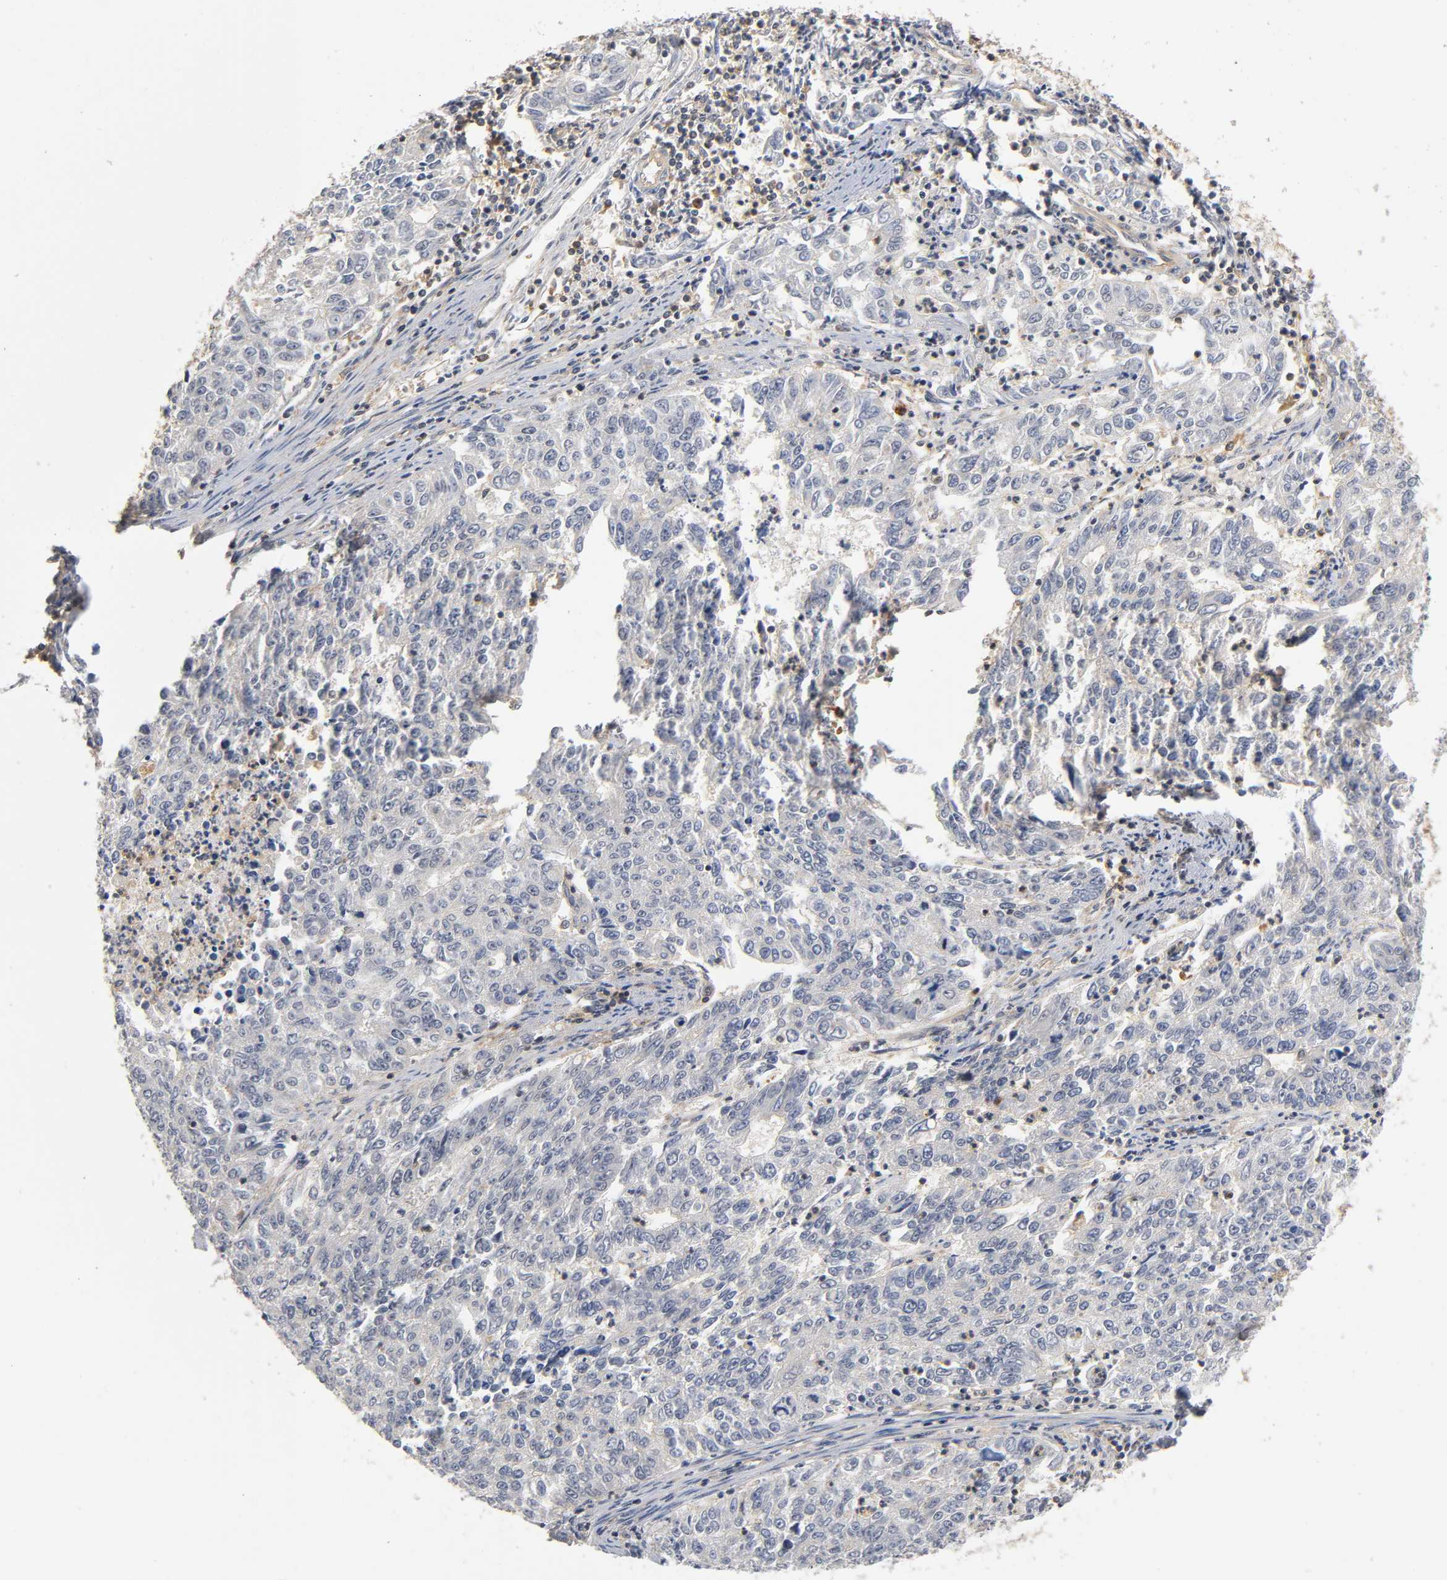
{"staining": {"intensity": "moderate", "quantity": ">75%", "location": "cytoplasmic/membranous"}, "tissue": "endometrial cancer", "cell_type": "Tumor cells", "image_type": "cancer", "snomed": [{"axis": "morphology", "description": "Adenocarcinoma, NOS"}, {"axis": "topography", "description": "Endometrium"}], "caption": "Immunohistochemistry (IHC) histopathology image of neoplastic tissue: human endometrial cancer (adenocarcinoma) stained using immunohistochemistry (IHC) exhibits medium levels of moderate protein expression localized specifically in the cytoplasmic/membranous of tumor cells, appearing as a cytoplasmic/membranous brown color.", "gene": "ACTR2", "patient": {"sex": "female", "age": 42}}